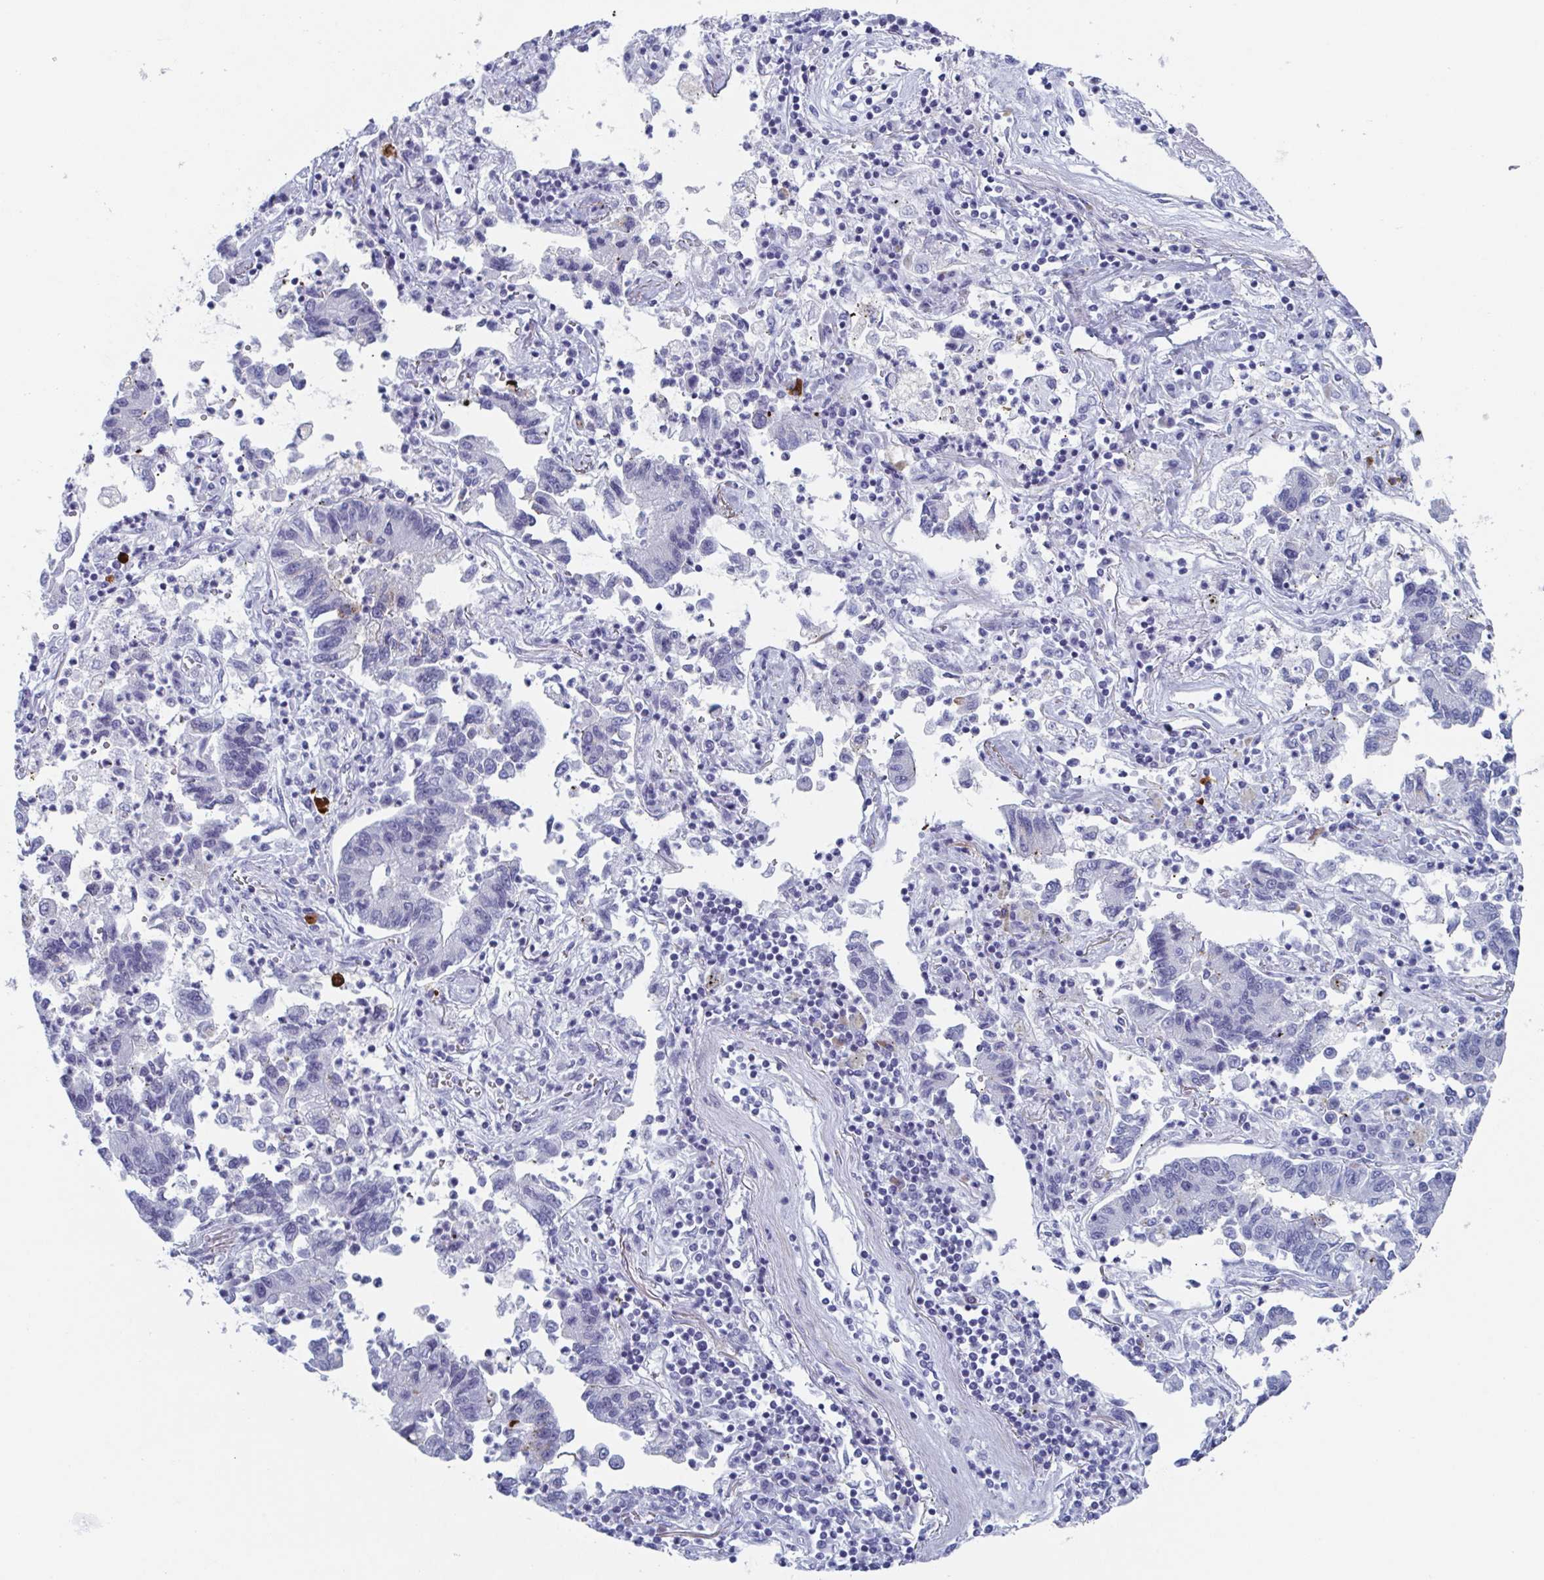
{"staining": {"intensity": "negative", "quantity": "none", "location": "none"}, "tissue": "lung cancer", "cell_type": "Tumor cells", "image_type": "cancer", "snomed": [{"axis": "morphology", "description": "Adenocarcinoma, NOS"}, {"axis": "topography", "description": "Lung"}], "caption": "Tumor cells show no significant protein staining in lung cancer.", "gene": "ZFP64", "patient": {"sex": "female", "age": 57}}